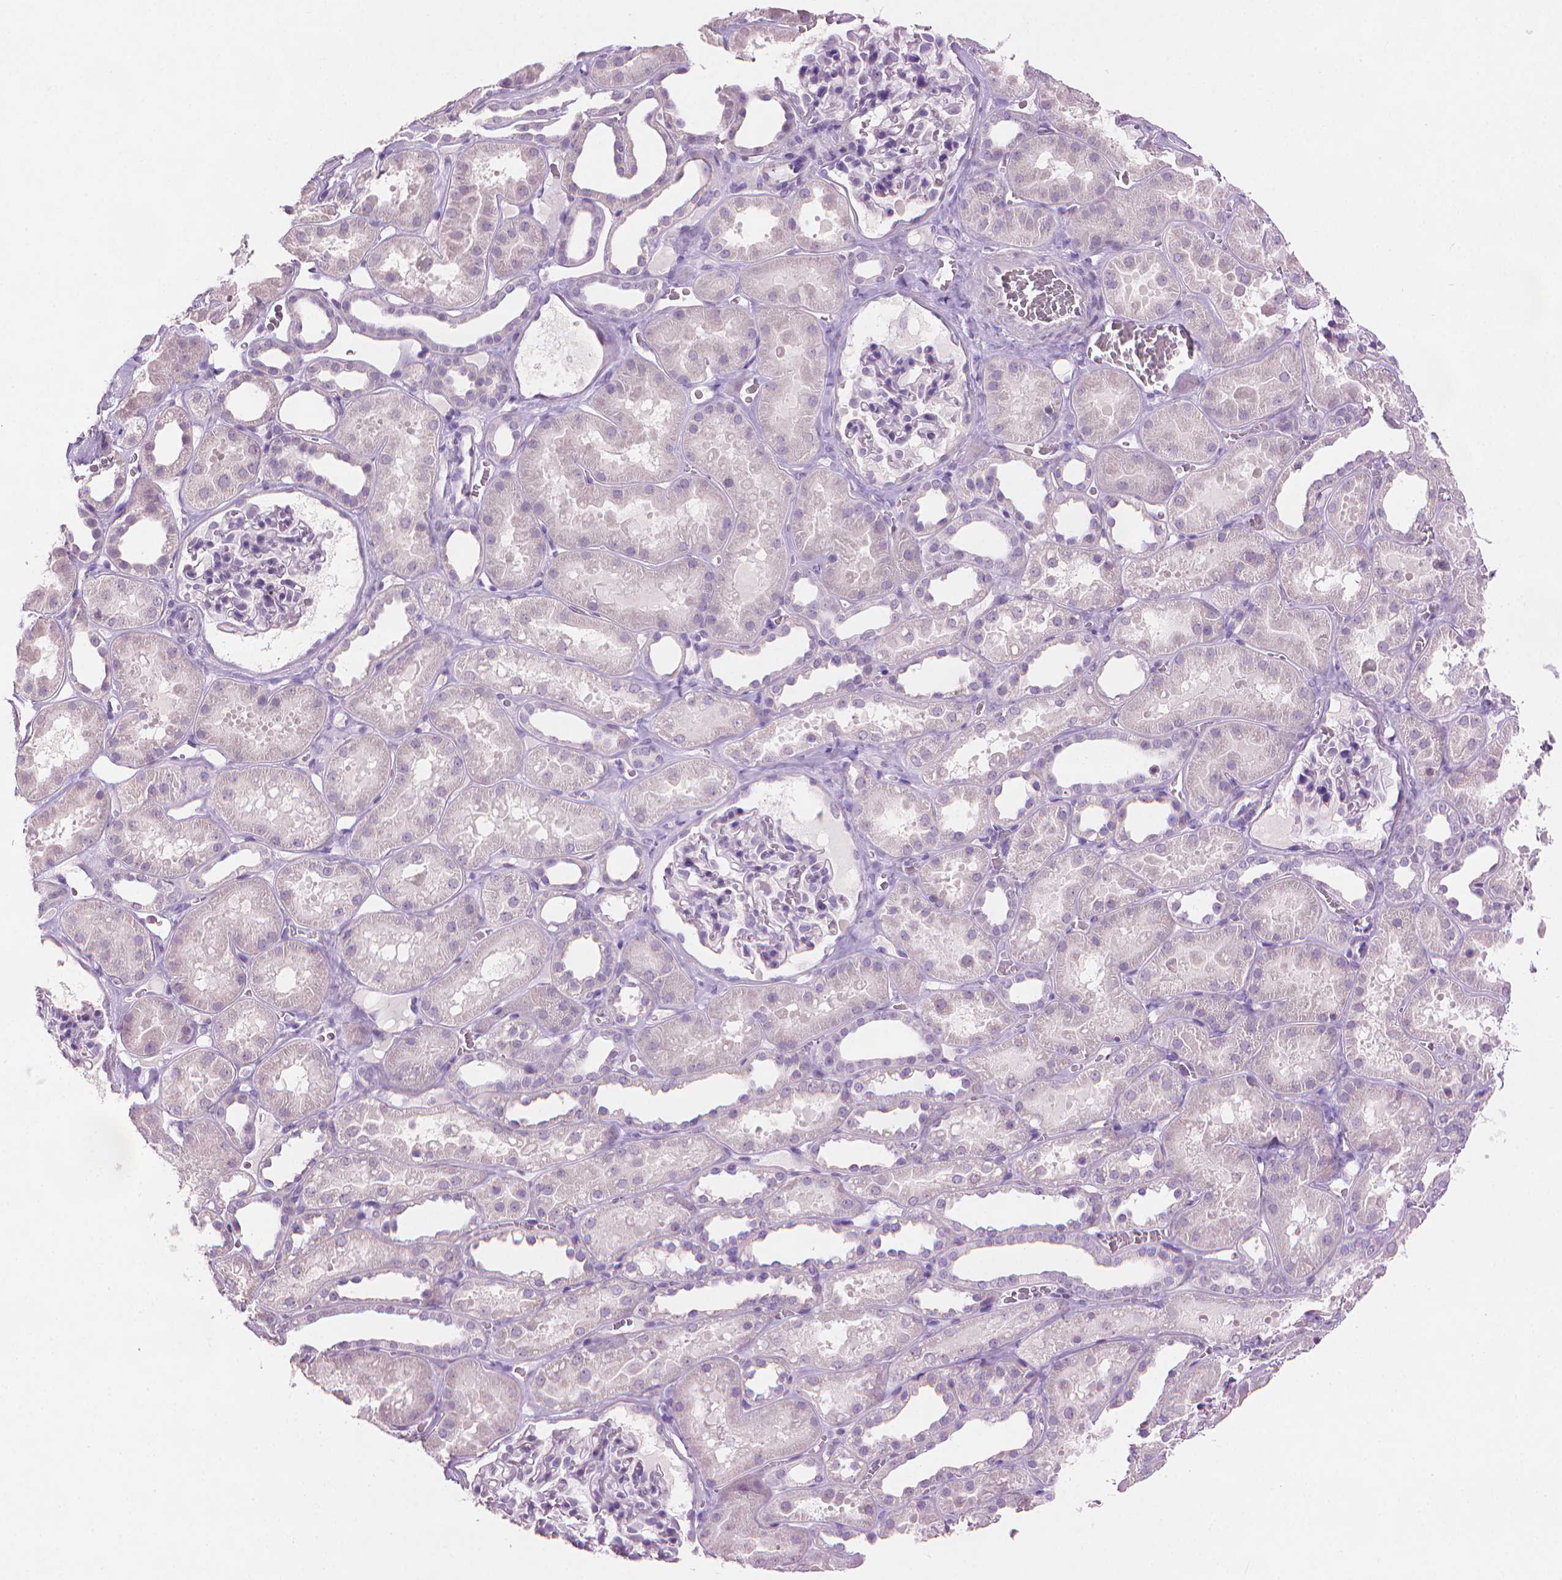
{"staining": {"intensity": "negative", "quantity": "none", "location": "none"}, "tissue": "kidney", "cell_type": "Cells in glomeruli", "image_type": "normal", "snomed": [{"axis": "morphology", "description": "Normal tissue, NOS"}, {"axis": "topography", "description": "Kidney"}], "caption": "This is an IHC photomicrograph of unremarkable human kidney. There is no expression in cells in glomeruli.", "gene": "MLANA", "patient": {"sex": "female", "age": 41}}